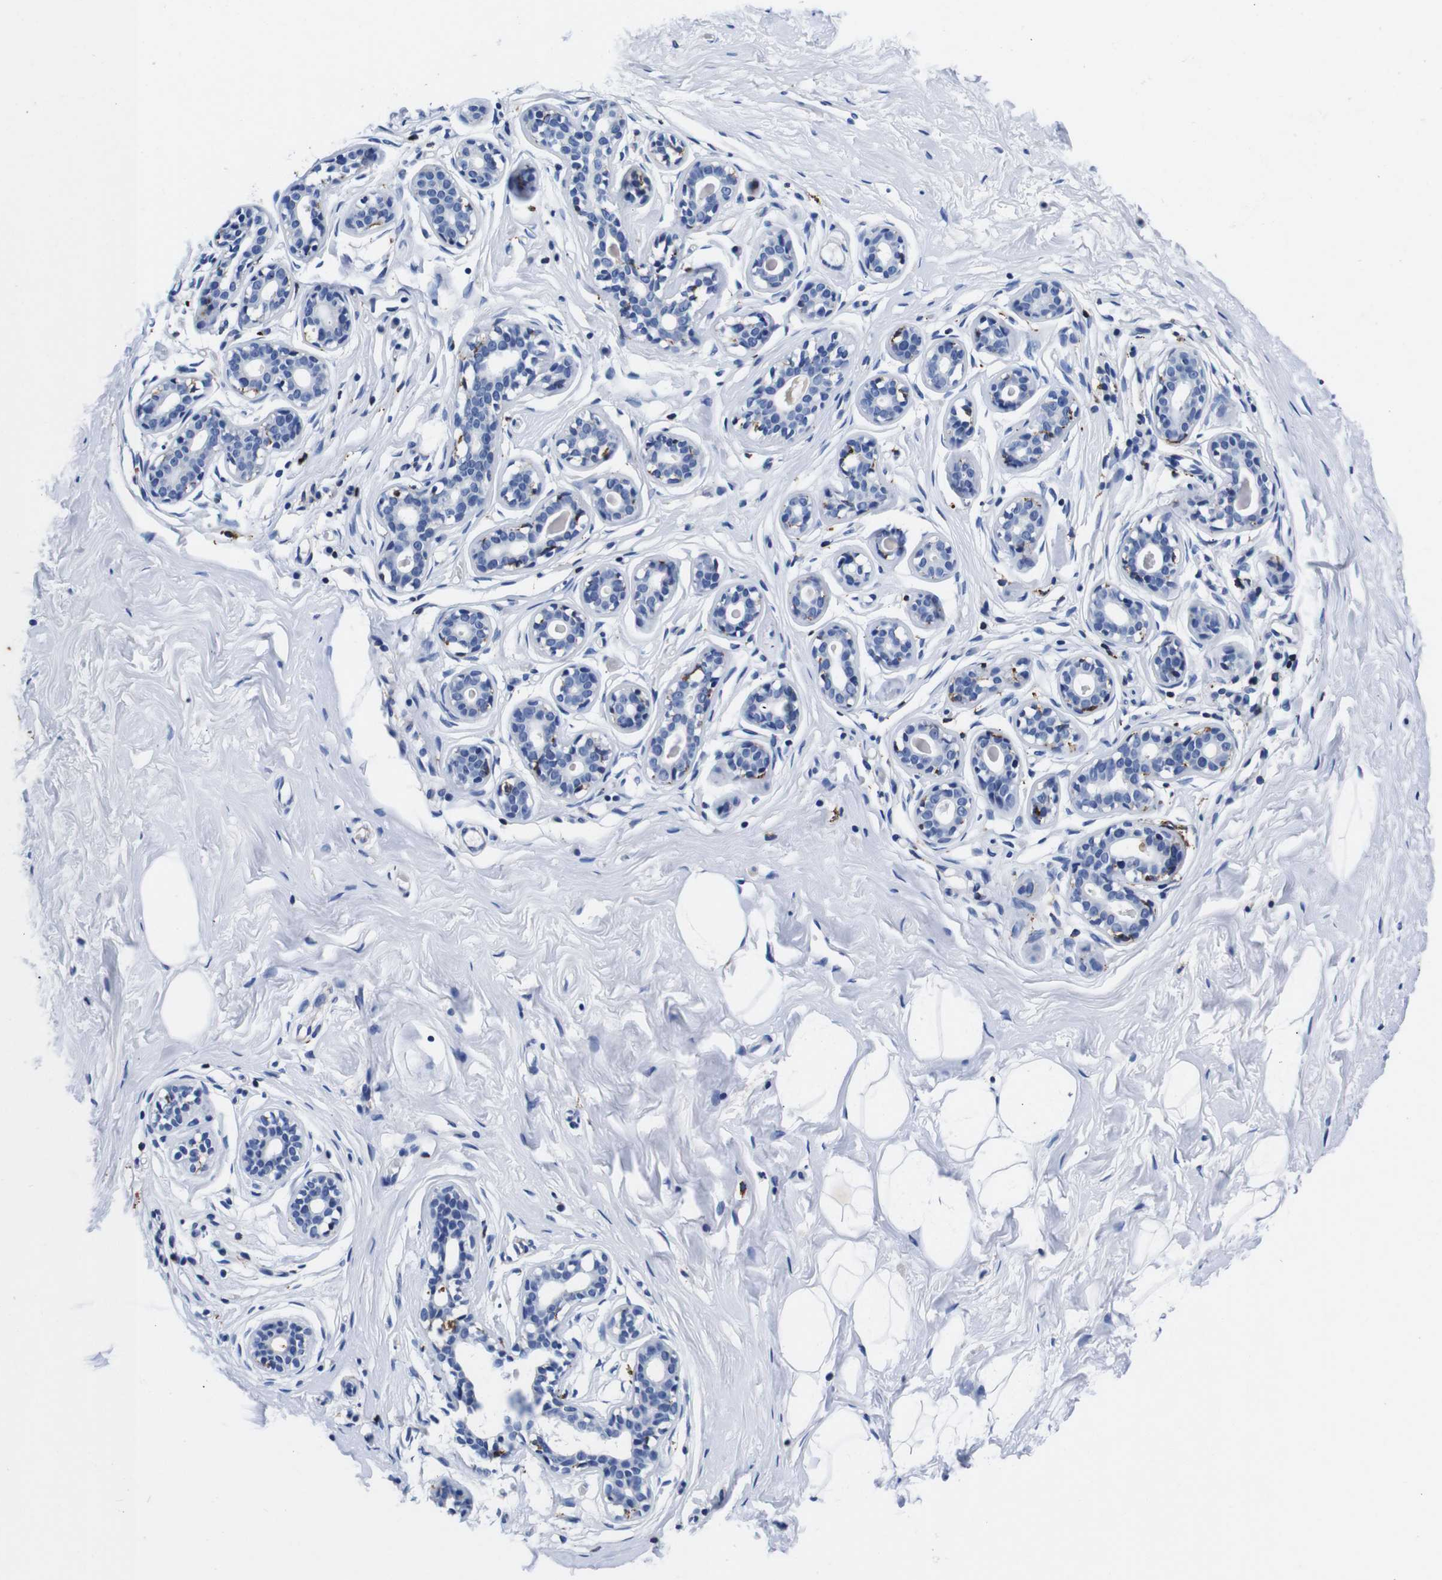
{"staining": {"intensity": "negative", "quantity": "none", "location": "none"}, "tissue": "breast", "cell_type": "Adipocytes", "image_type": "normal", "snomed": [{"axis": "morphology", "description": "Normal tissue, NOS"}, {"axis": "topography", "description": "Breast"}], "caption": "Histopathology image shows no significant protein staining in adipocytes of normal breast.", "gene": "ENSG00000248993", "patient": {"sex": "female", "age": 23}}